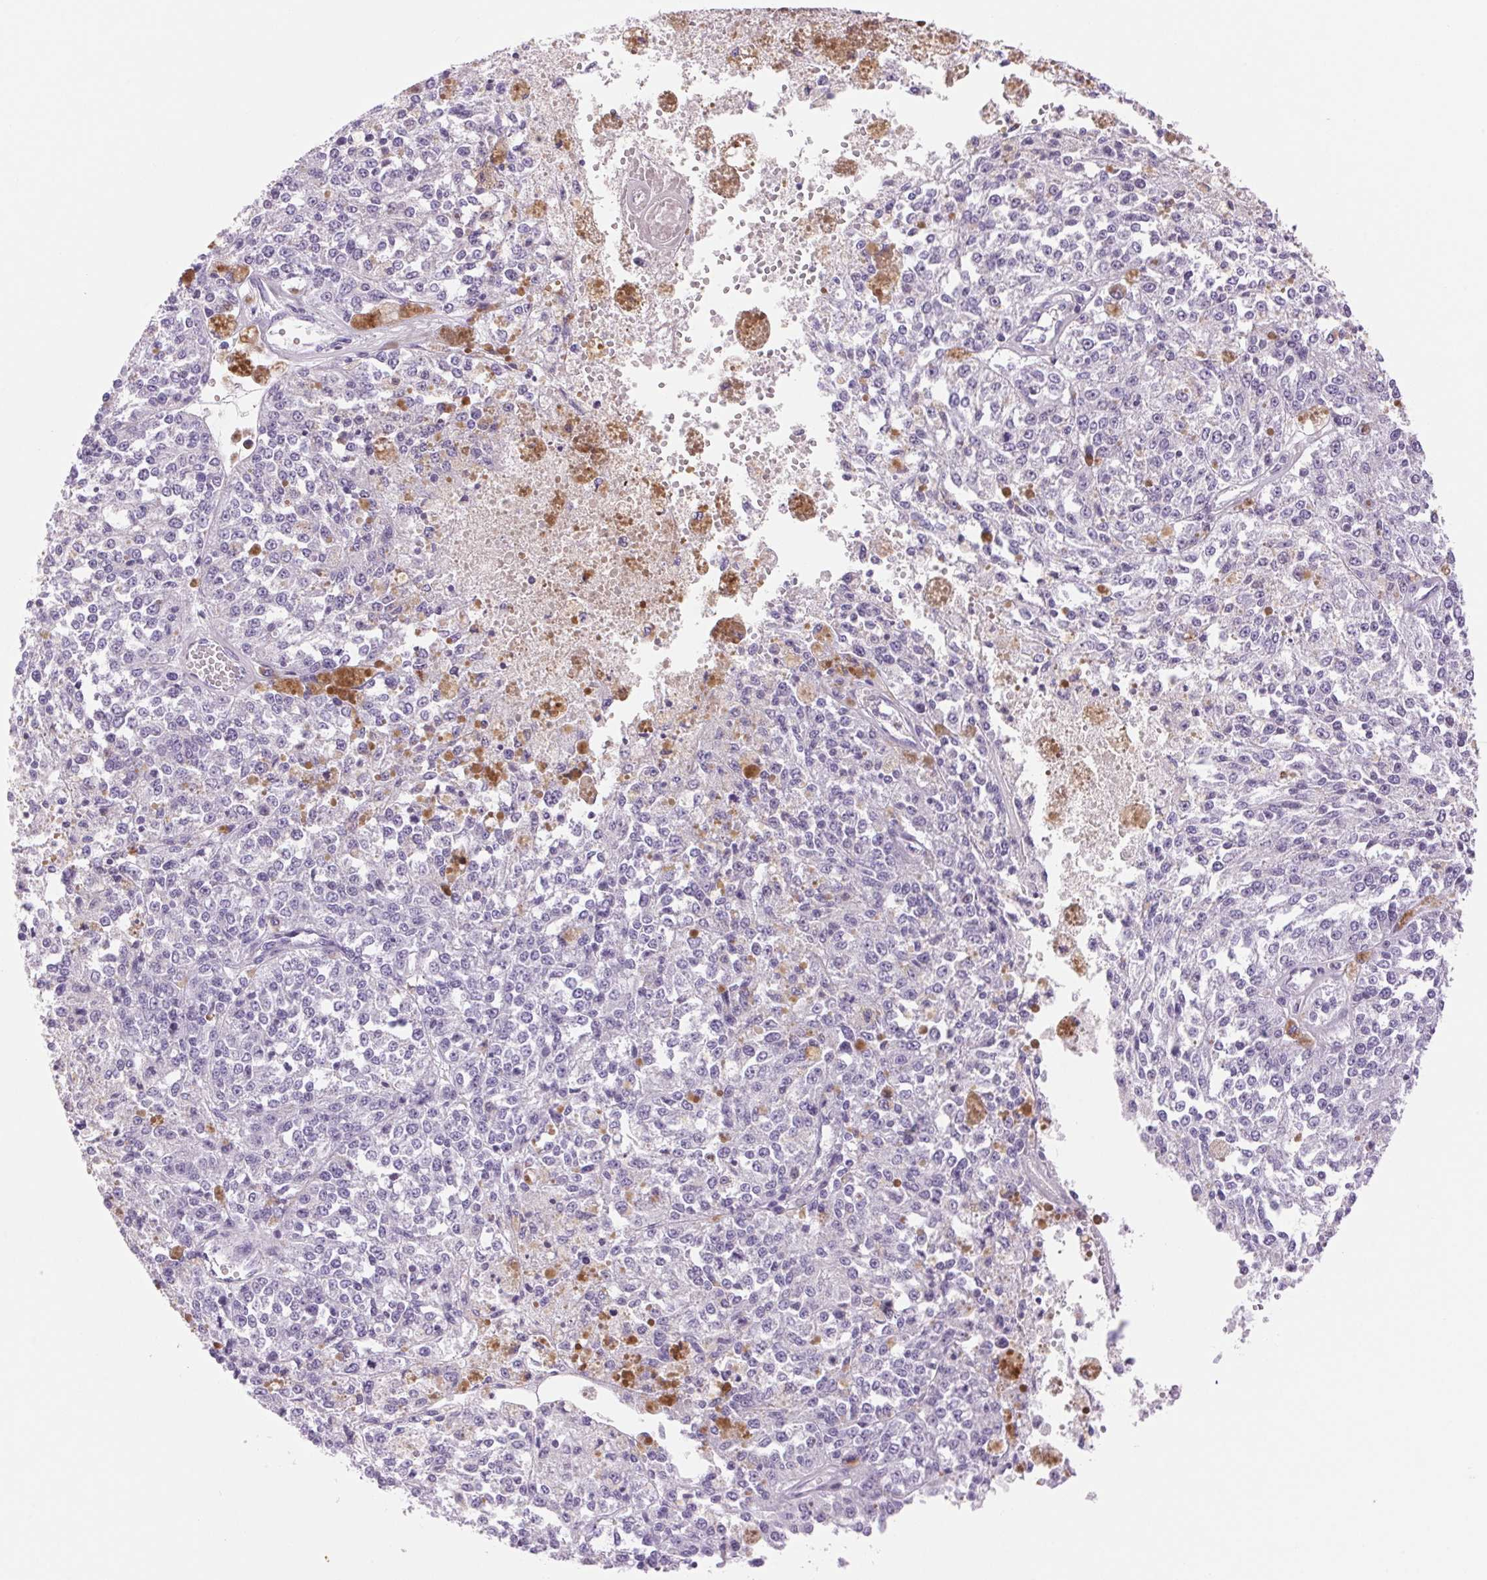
{"staining": {"intensity": "negative", "quantity": "none", "location": "none"}, "tissue": "melanoma", "cell_type": "Tumor cells", "image_type": "cancer", "snomed": [{"axis": "morphology", "description": "Malignant melanoma, Metastatic site"}, {"axis": "topography", "description": "Lymph node"}], "caption": "Malignant melanoma (metastatic site) stained for a protein using immunohistochemistry (IHC) reveals no expression tumor cells.", "gene": "SERPINB3", "patient": {"sex": "female", "age": 64}}